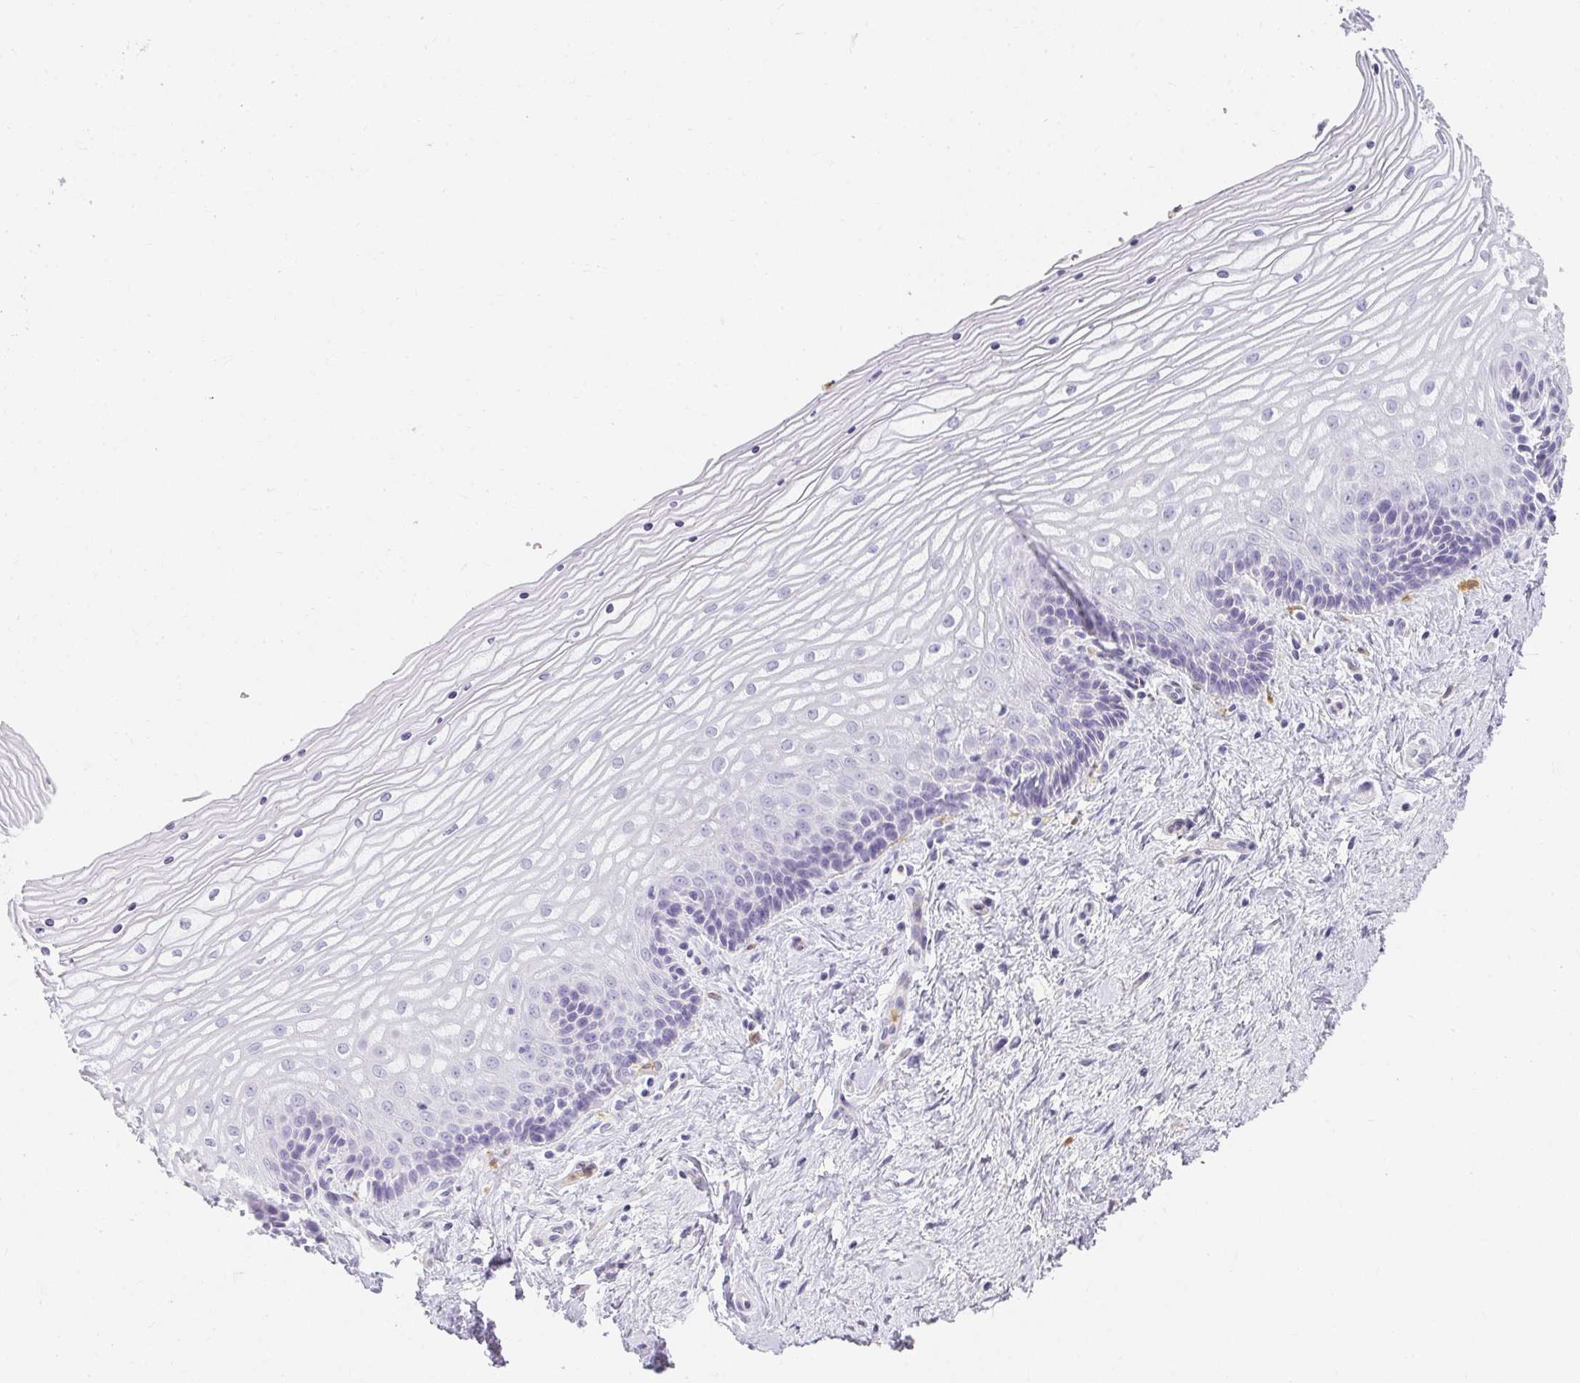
{"staining": {"intensity": "negative", "quantity": "none", "location": "none"}, "tissue": "vagina", "cell_type": "Squamous epithelial cells", "image_type": "normal", "snomed": [{"axis": "morphology", "description": "Normal tissue, NOS"}, {"axis": "topography", "description": "Vagina"}], "caption": "Photomicrograph shows no significant protein staining in squamous epithelial cells of normal vagina. The staining was performed using DAB (3,3'-diaminobenzidine) to visualize the protein expression in brown, while the nuclei were stained in blue with hematoxylin (Magnification: 20x).", "gene": "HK3", "patient": {"sex": "female", "age": 45}}